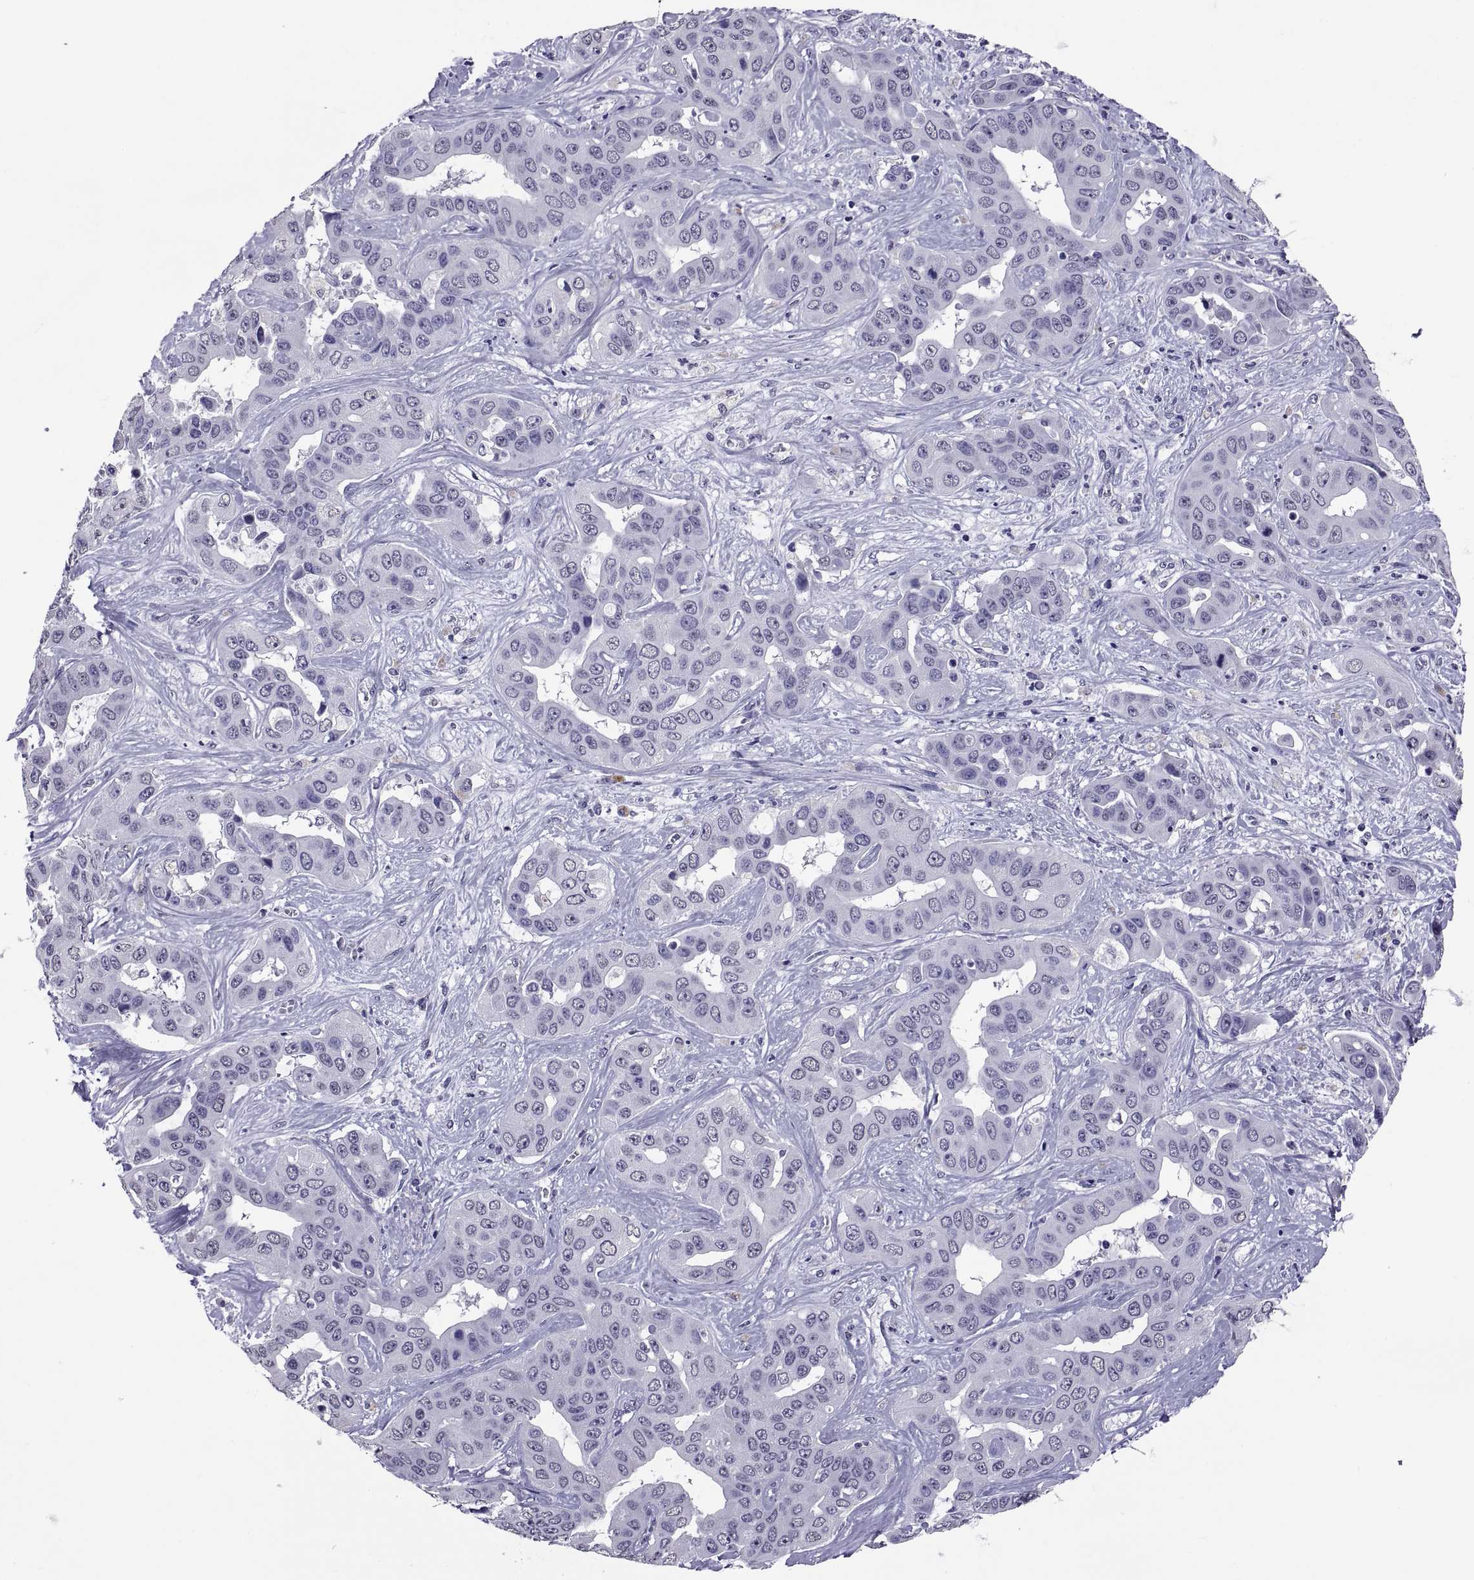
{"staining": {"intensity": "negative", "quantity": "none", "location": "none"}, "tissue": "liver cancer", "cell_type": "Tumor cells", "image_type": "cancer", "snomed": [{"axis": "morphology", "description": "Cholangiocarcinoma"}, {"axis": "topography", "description": "Liver"}], "caption": "High power microscopy histopathology image of an immunohistochemistry image of liver cholangiocarcinoma, revealing no significant positivity in tumor cells.", "gene": "TGFBR3L", "patient": {"sex": "female", "age": 52}}